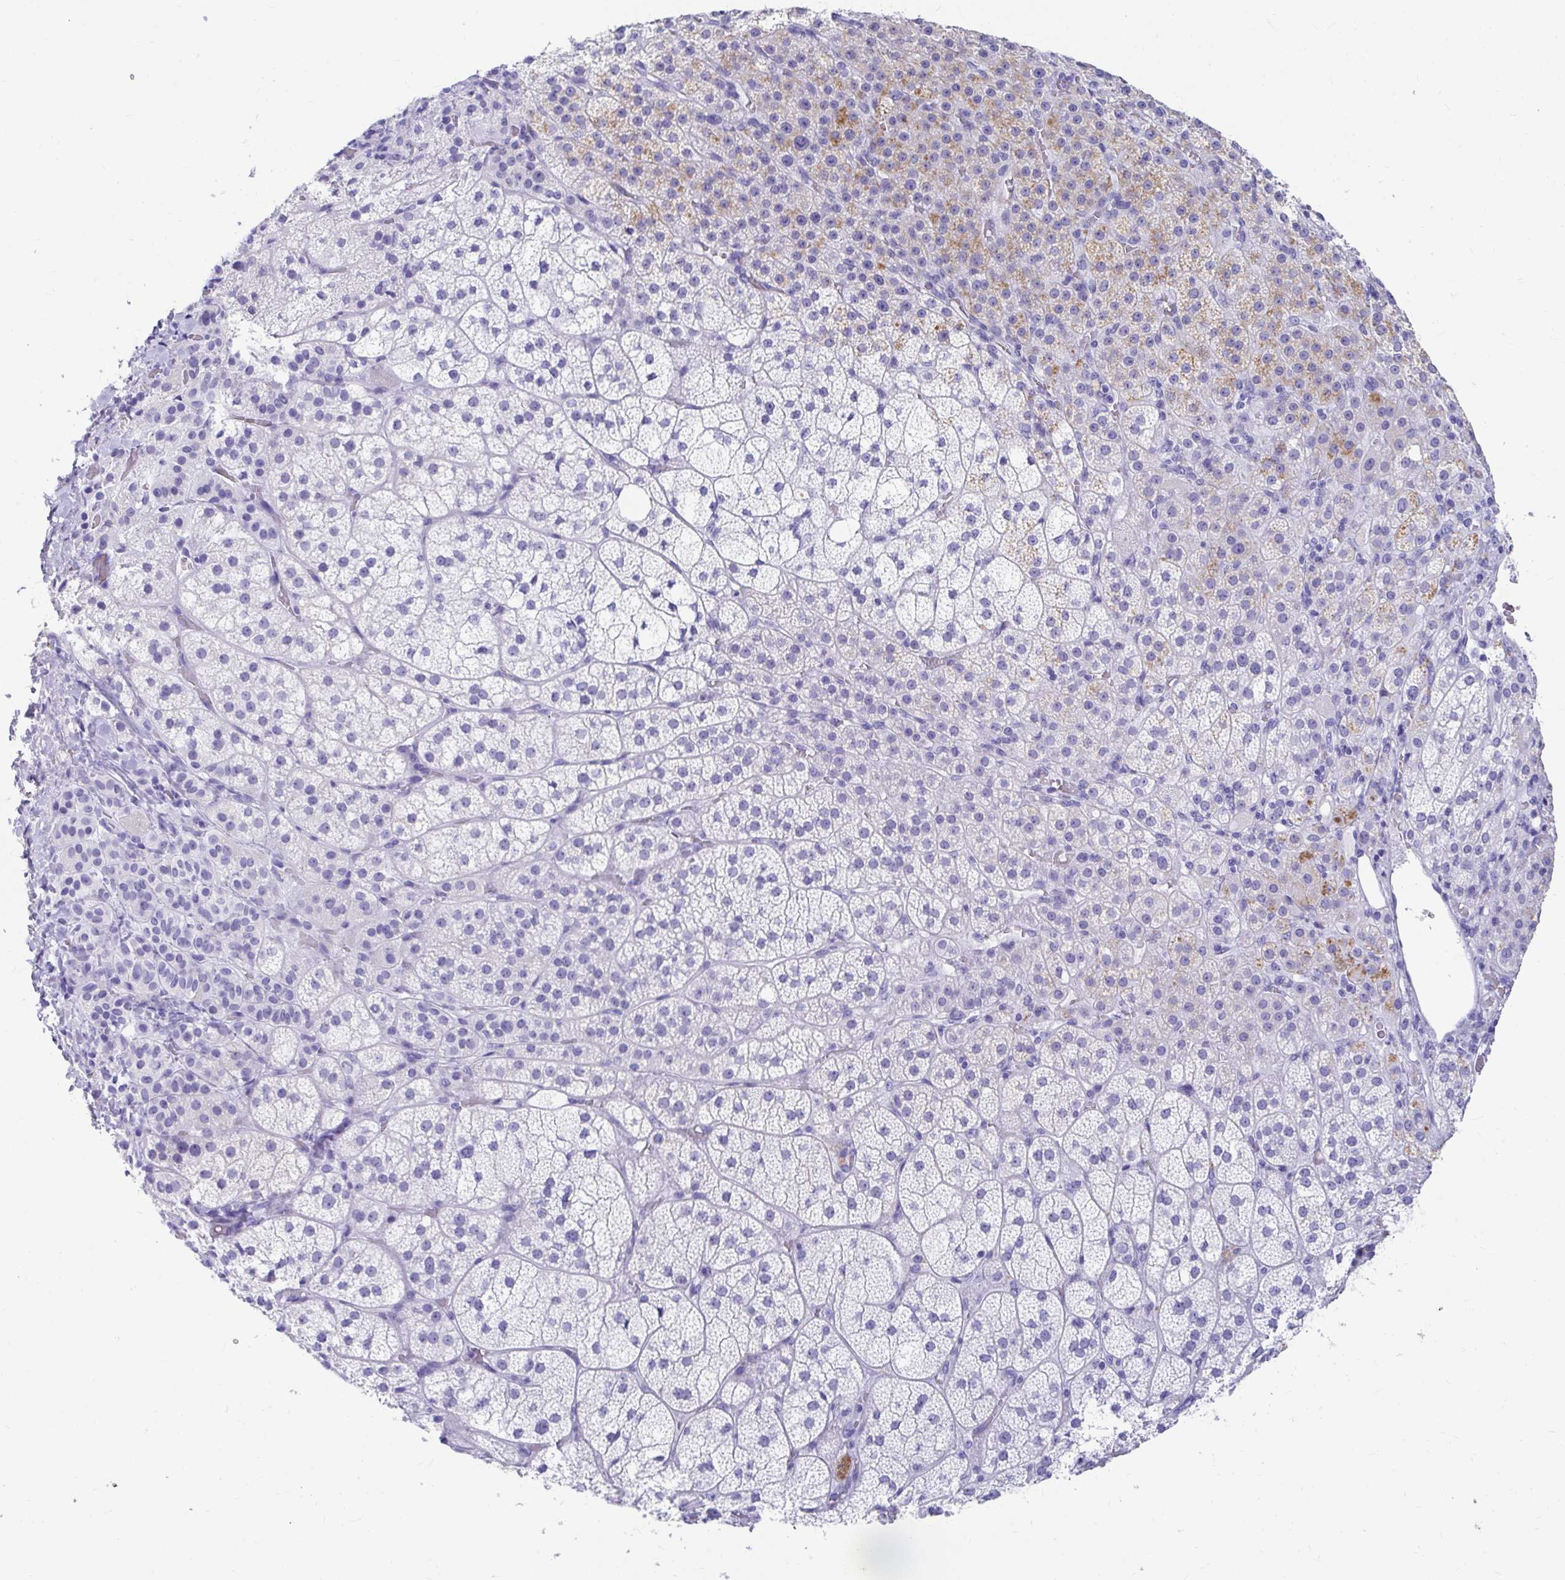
{"staining": {"intensity": "moderate", "quantity": "<25%", "location": "cytoplasmic/membranous"}, "tissue": "adrenal gland", "cell_type": "Glandular cells", "image_type": "normal", "snomed": [{"axis": "morphology", "description": "Normal tissue, NOS"}, {"axis": "topography", "description": "Adrenal gland"}], "caption": "Protein expression analysis of unremarkable adrenal gland exhibits moderate cytoplasmic/membranous staining in about <25% of glandular cells. (IHC, brightfield microscopy, high magnification).", "gene": "DPEP3", "patient": {"sex": "female", "age": 60}}